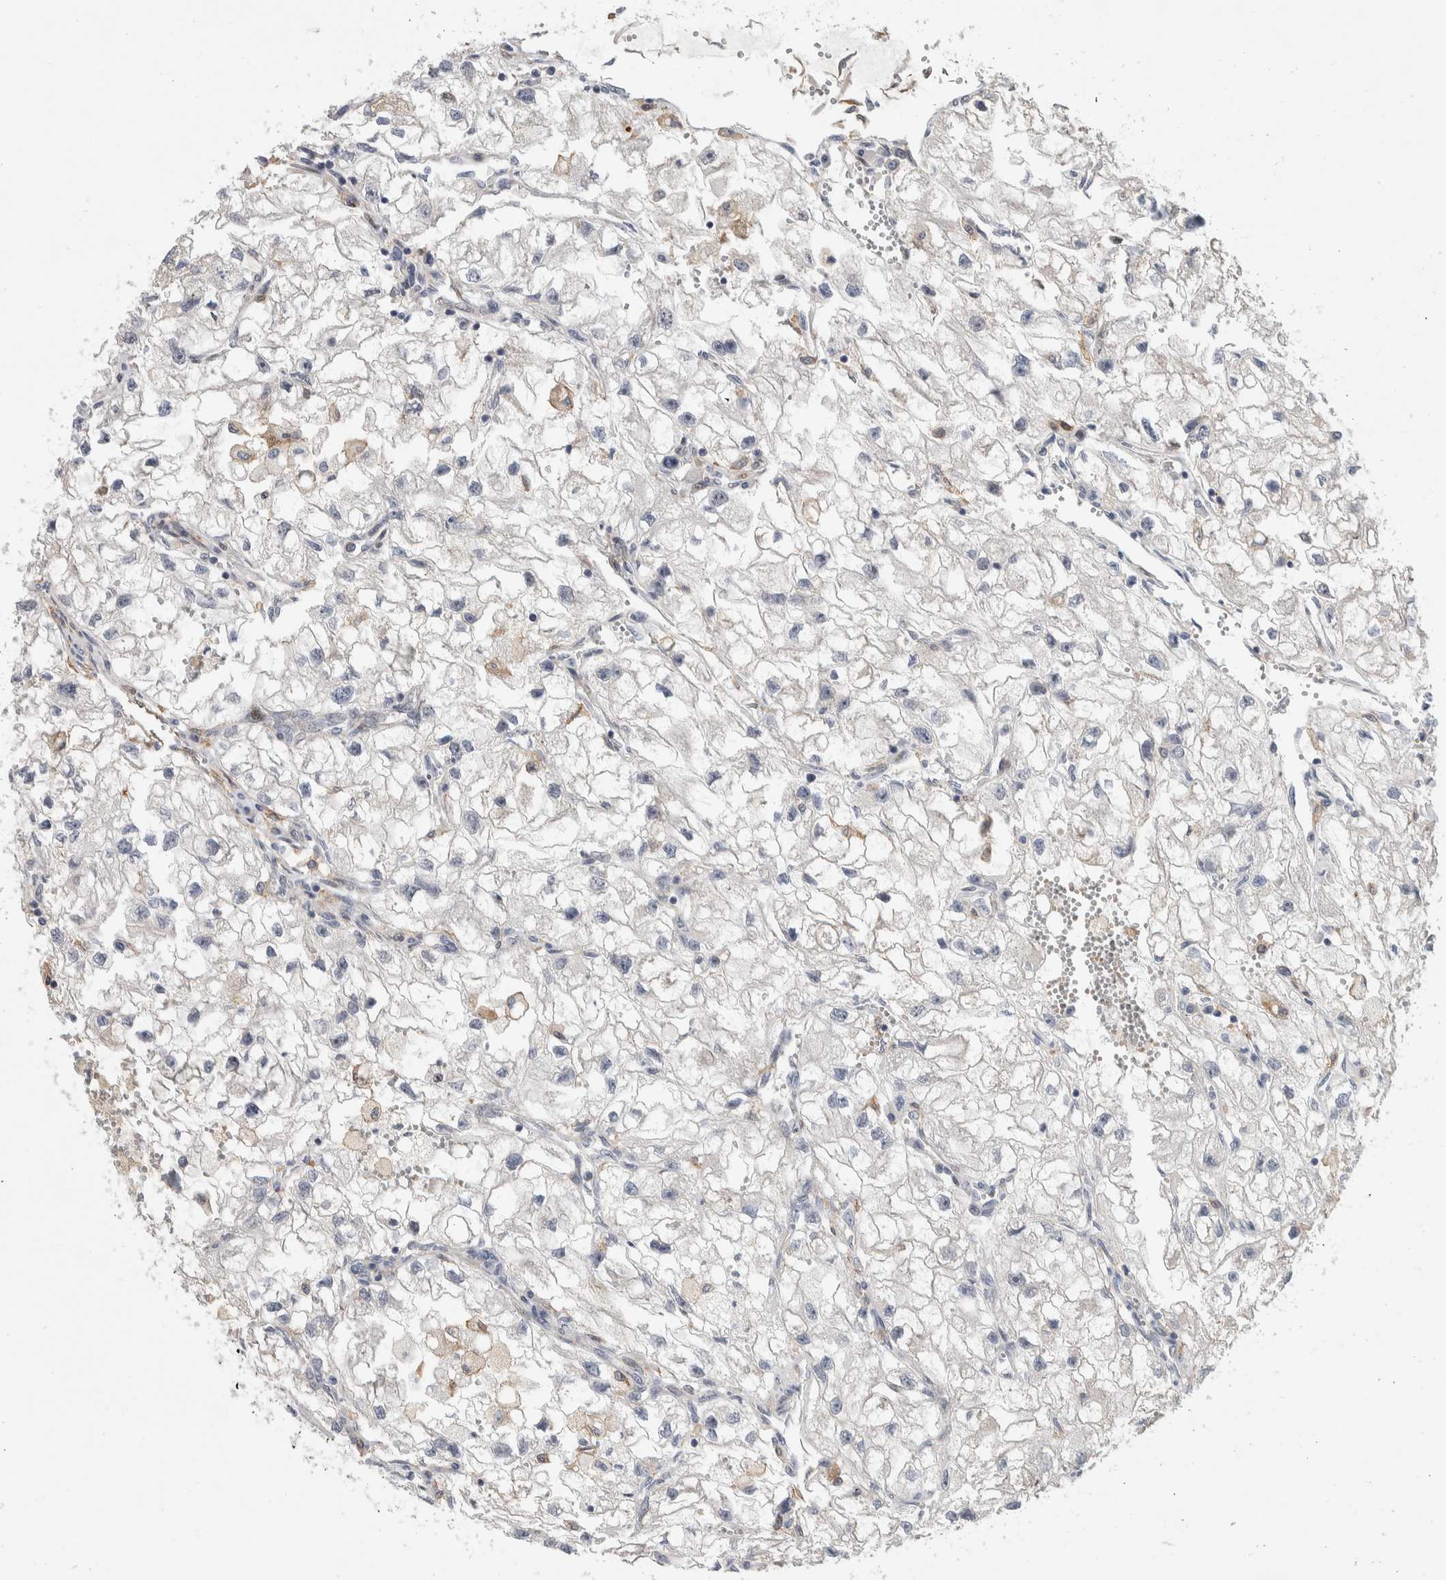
{"staining": {"intensity": "negative", "quantity": "none", "location": "none"}, "tissue": "renal cancer", "cell_type": "Tumor cells", "image_type": "cancer", "snomed": [{"axis": "morphology", "description": "Adenocarcinoma, NOS"}, {"axis": "topography", "description": "Kidney"}], "caption": "Human renal cancer (adenocarcinoma) stained for a protein using immunohistochemistry exhibits no staining in tumor cells.", "gene": "MSL1", "patient": {"sex": "female", "age": 70}}